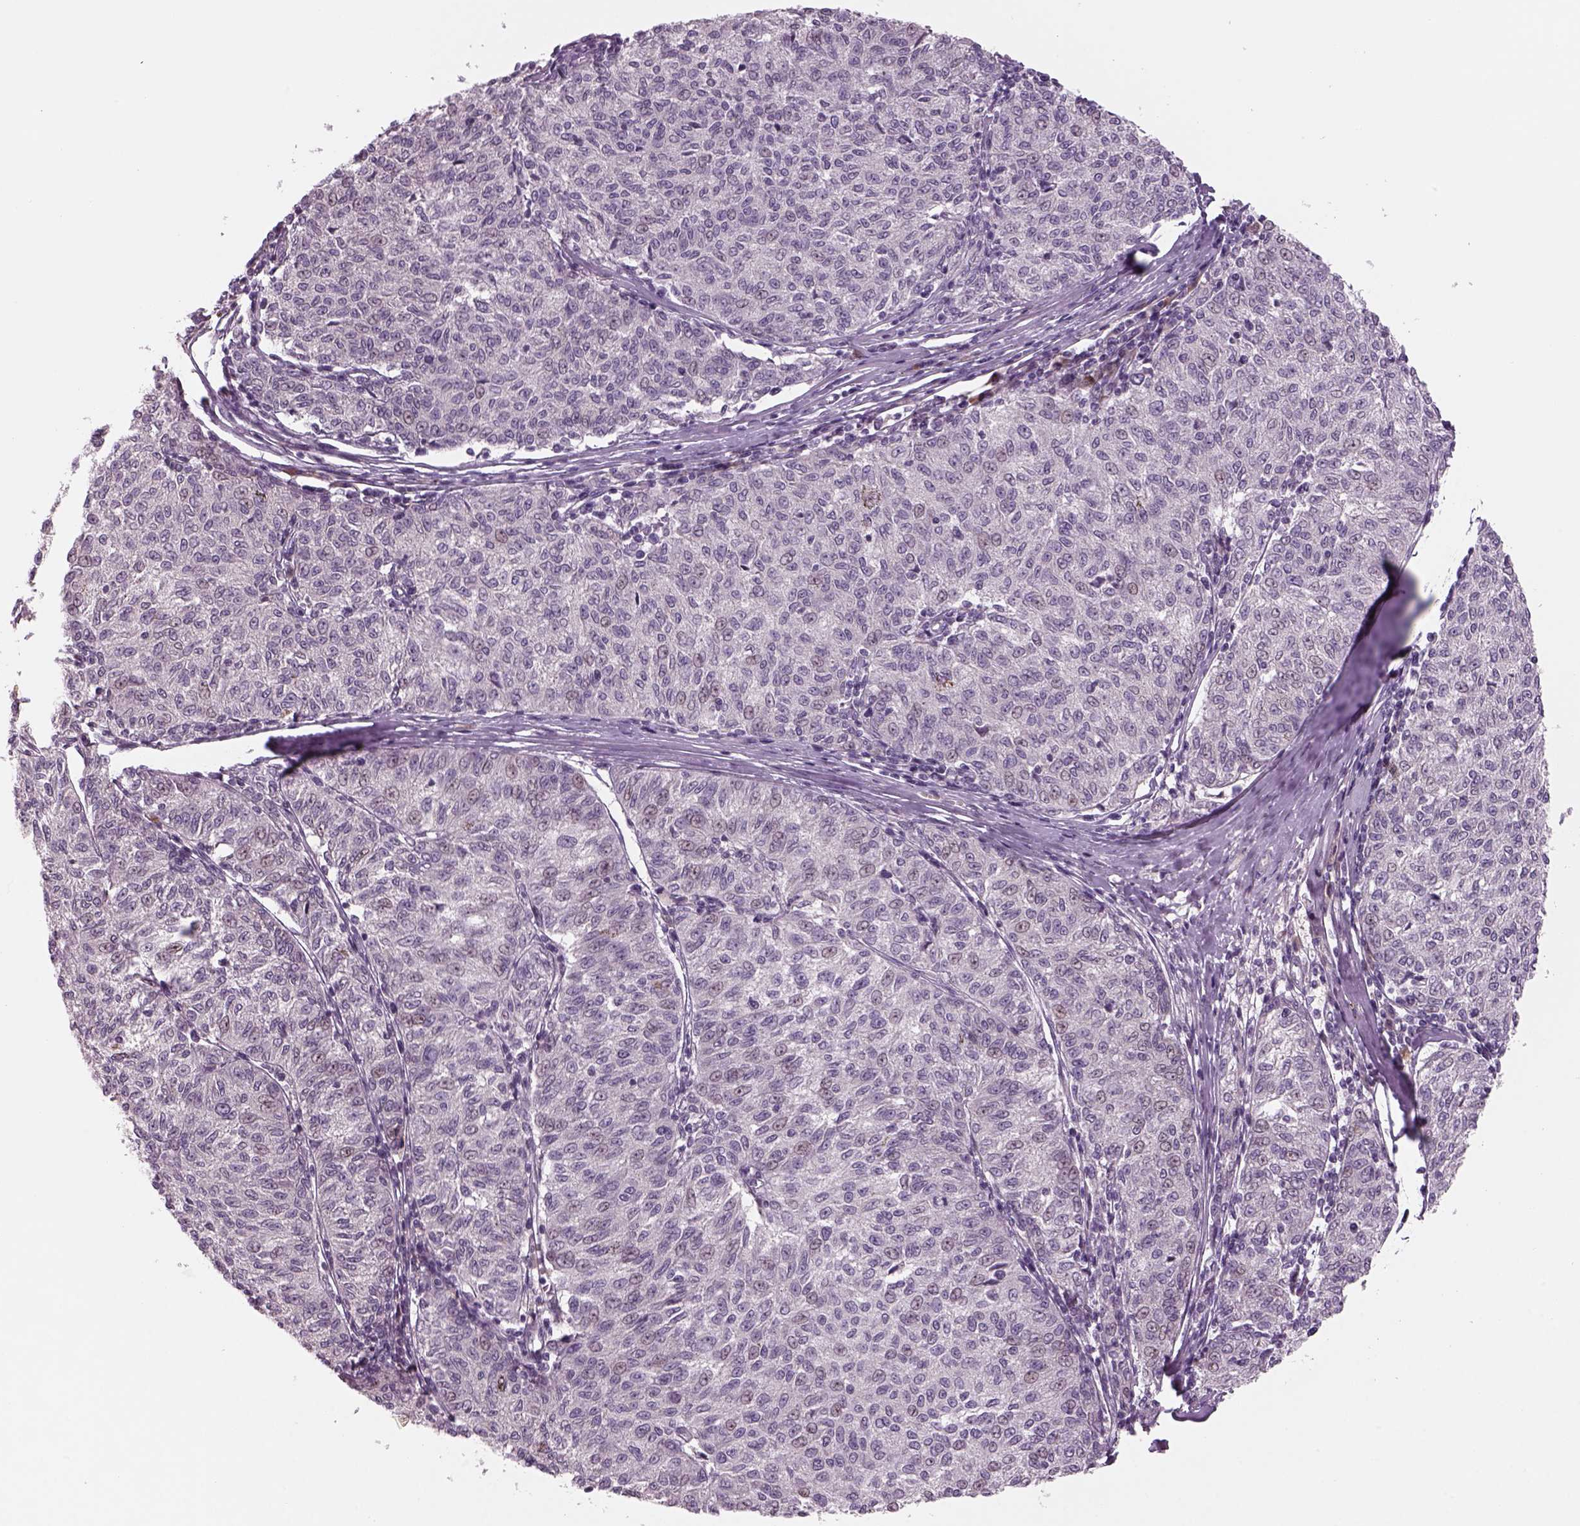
{"staining": {"intensity": "negative", "quantity": "none", "location": "none"}, "tissue": "melanoma", "cell_type": "Tumor cells", "image_type": "cancer", "snomed": [{"axis": "morphology", "description": "Malignant melanoma, NOS"}, {"axis": "topography", "description": "Skin"}], "caption": "This is a histopathology image of immunohistochemistry (IHC) staining of malignant melanoma, which shows no staining in tumor cells.", "gene": "PENK", "patient": {"sex": "female", "age": 72}}